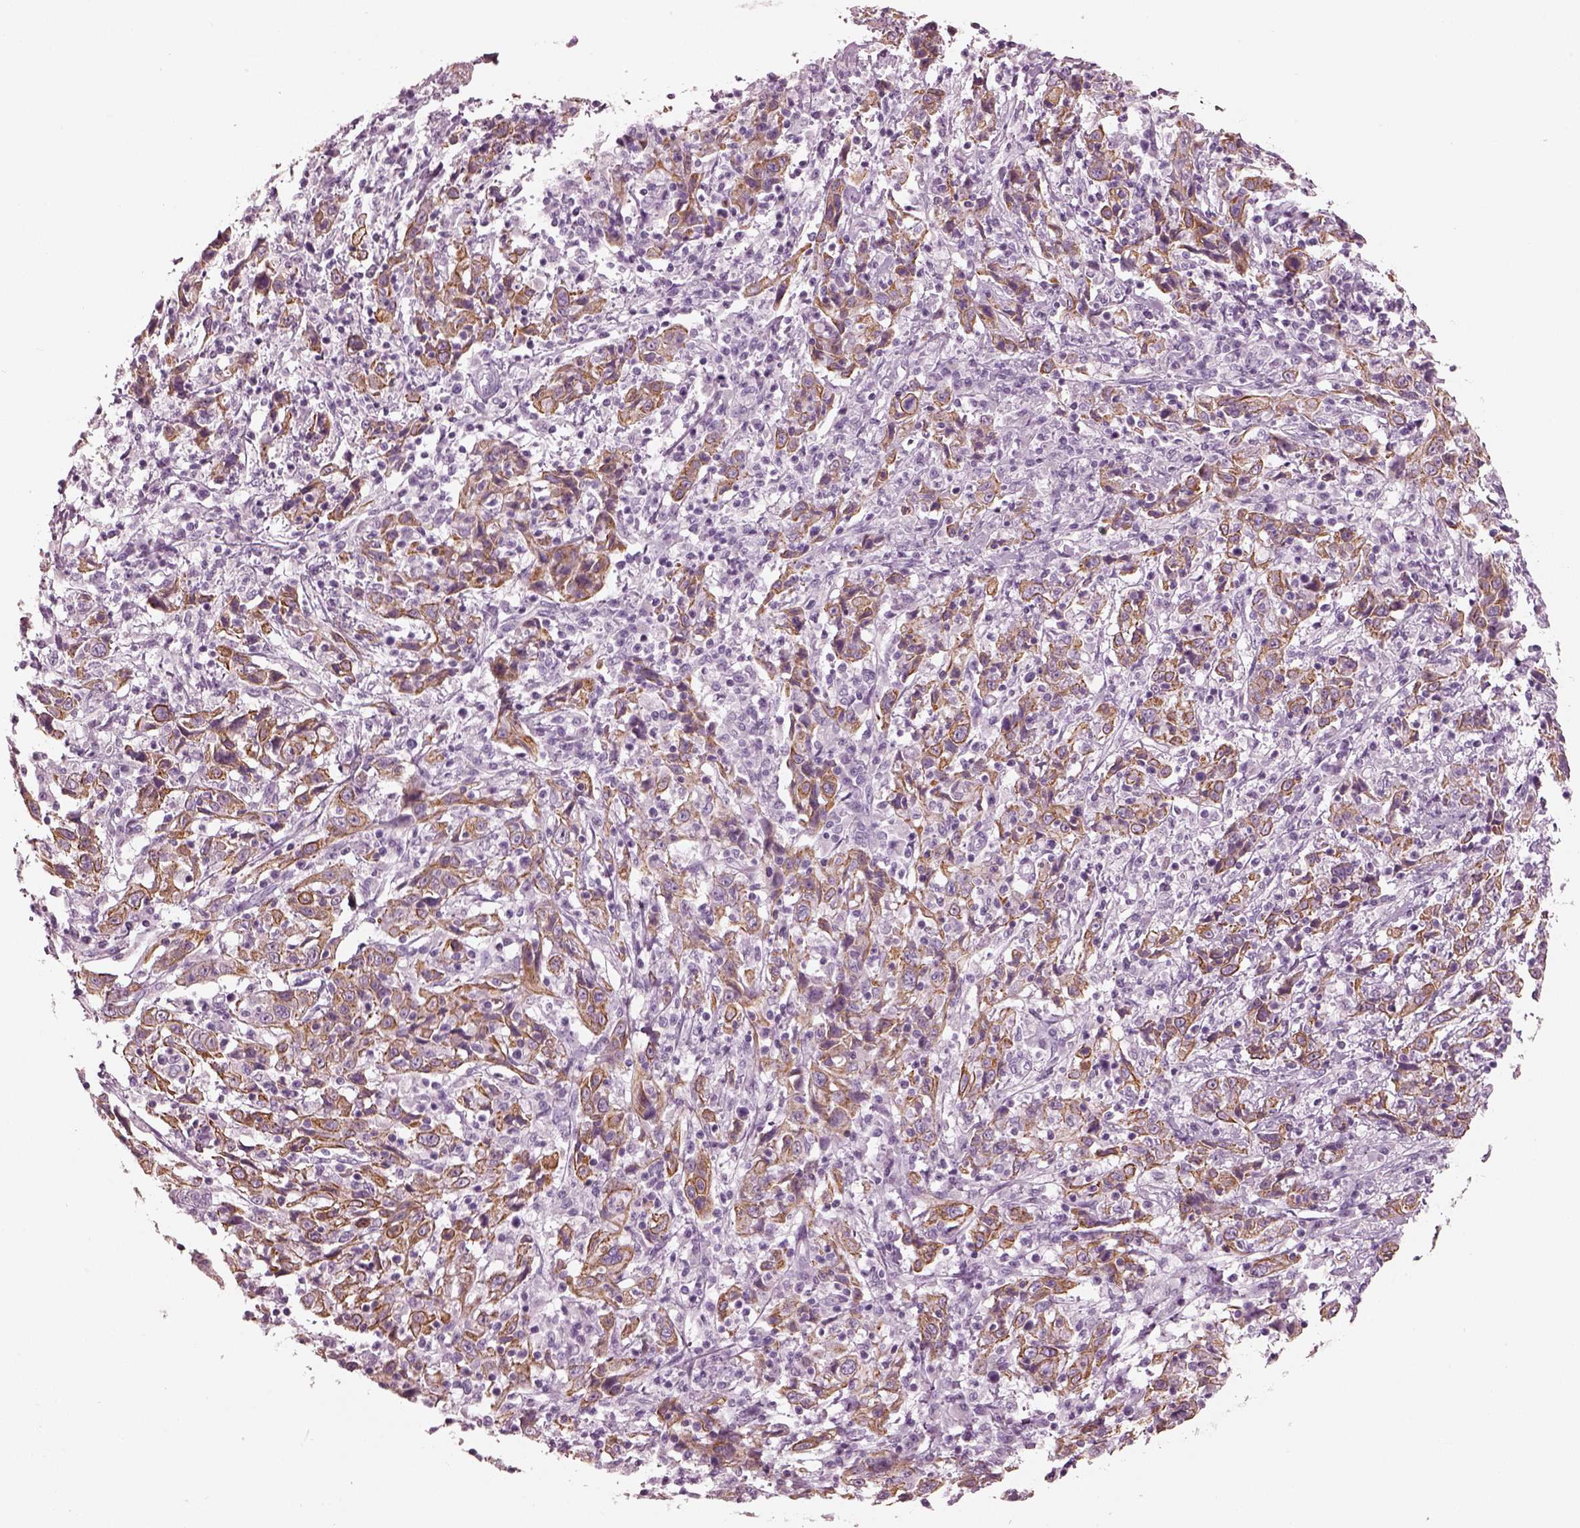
{"staining": {"intensity": "moderate", "quantity": ">75%", "location": "cytoplasmic/membranous"}, "tissue": "cervical cancer", "cell_type": "Tumor cells", "image_type": "cancer", "snomed": [{"axis": "morphology", "description": "Squamous cell carcinoma, NOS"}, {"axis": "topography", "description": "Cervix"}], "caption": "Cervical cancer (squamous cell carcinoma) stained with DAB IHC shows medium levels of moderate cytoplasmic/membranous staining in approximately >75% of tumor cells.", "gene": "PON3", "patient": {"sex": "female", "age": 46}}